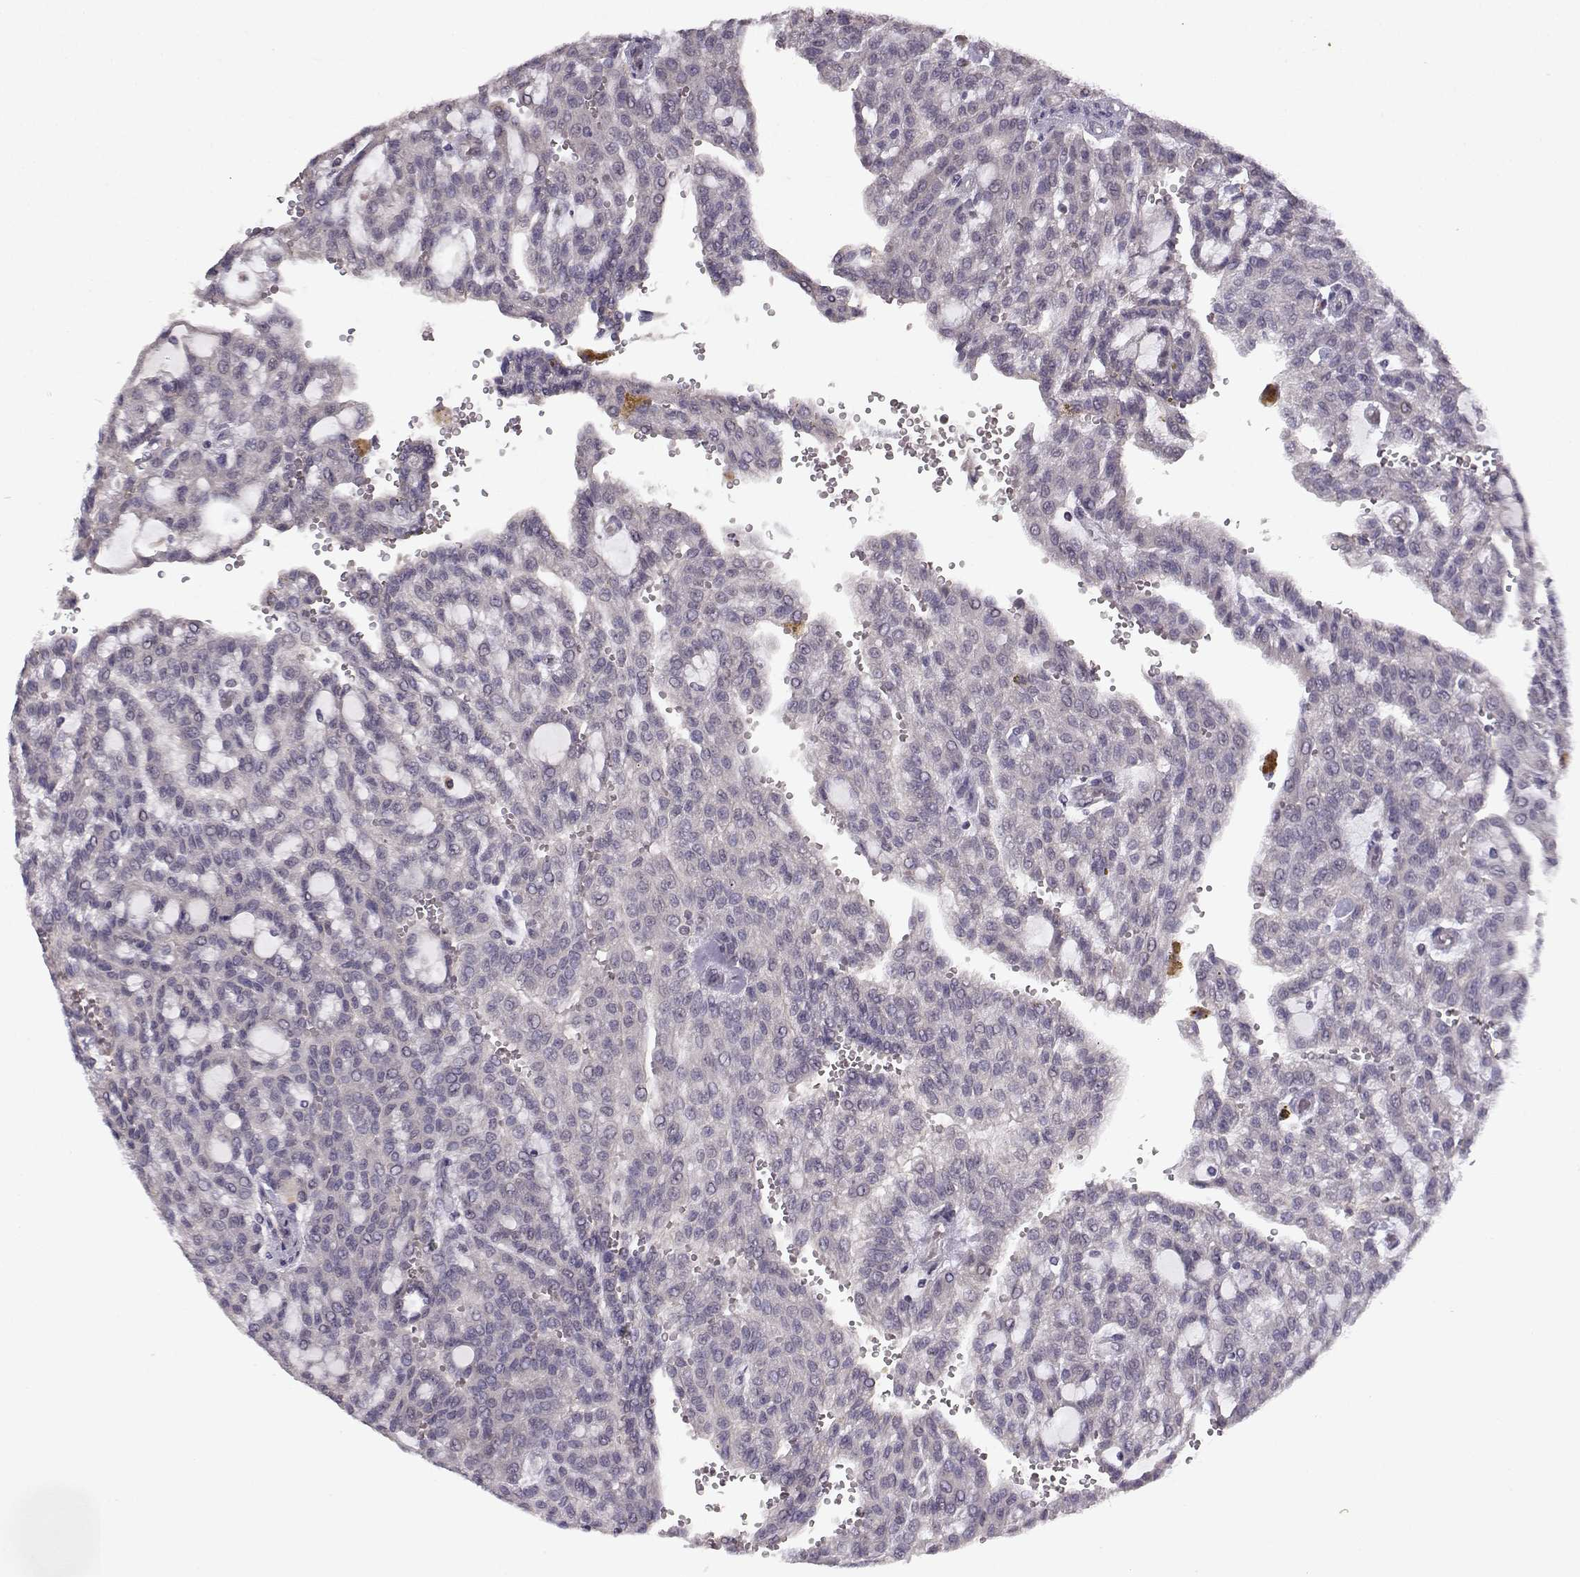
{"staining": {"intensity": "negative", "quantity": "none", "location": "none"}, "tissue": "renal cancer", "cell_type": "Tumor cells", "image_type": "cancer", "snomed": [{"axis": "morphology", "description": "Adenocarcinoma, NOS"}, {"axis": "topography", "description": "Kidney"}], "caption": "A high-resolution histopathology image shows immunohistochemistry (IHC) staining of adenocarcinoma (renal), which reveals no significant staining in tumor cells.", "gene": "BMX", "patient": {"sex": "male", "age": 63}}